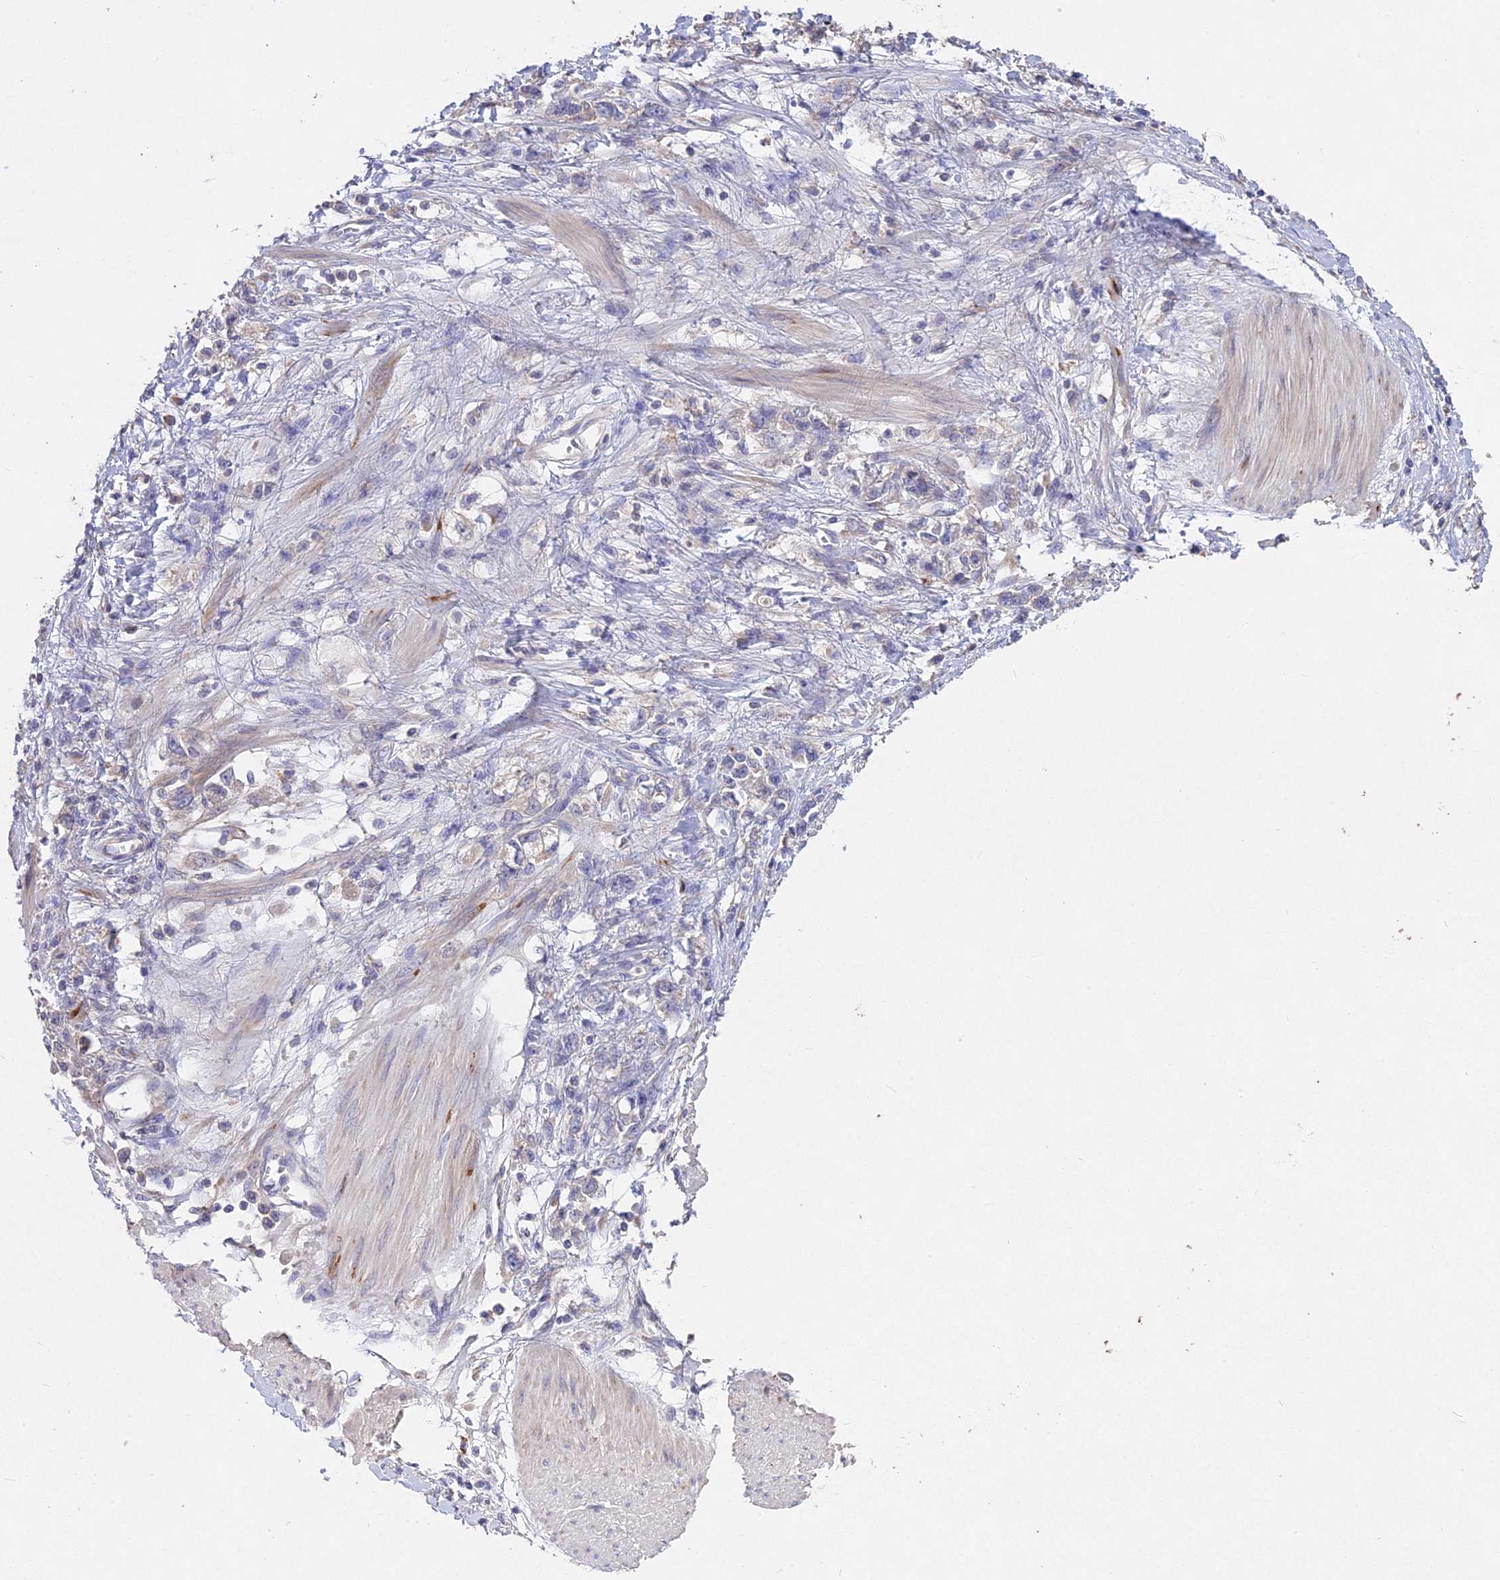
{"staining": {"intensity": "negative", "quantity": "none", "location": "none"}, "tissue": "stomach cancer", "cell_type": "Tumor cells", "image_type": "cancer", "snomed": [{"axis": "morphology", "description": "Adenocarcinoma, NOS"}, {"axis": "topography", "description": "Stomach"}], "caption": "DAB (3,3'-diaminobenzidine) immunohistochemical staining of stomach cancer (adenocarcinoma) demonstrates no significant expression in tumor cells.", "gene": "SLC26A4", "patient": {"sex": "female", "age": 76}}